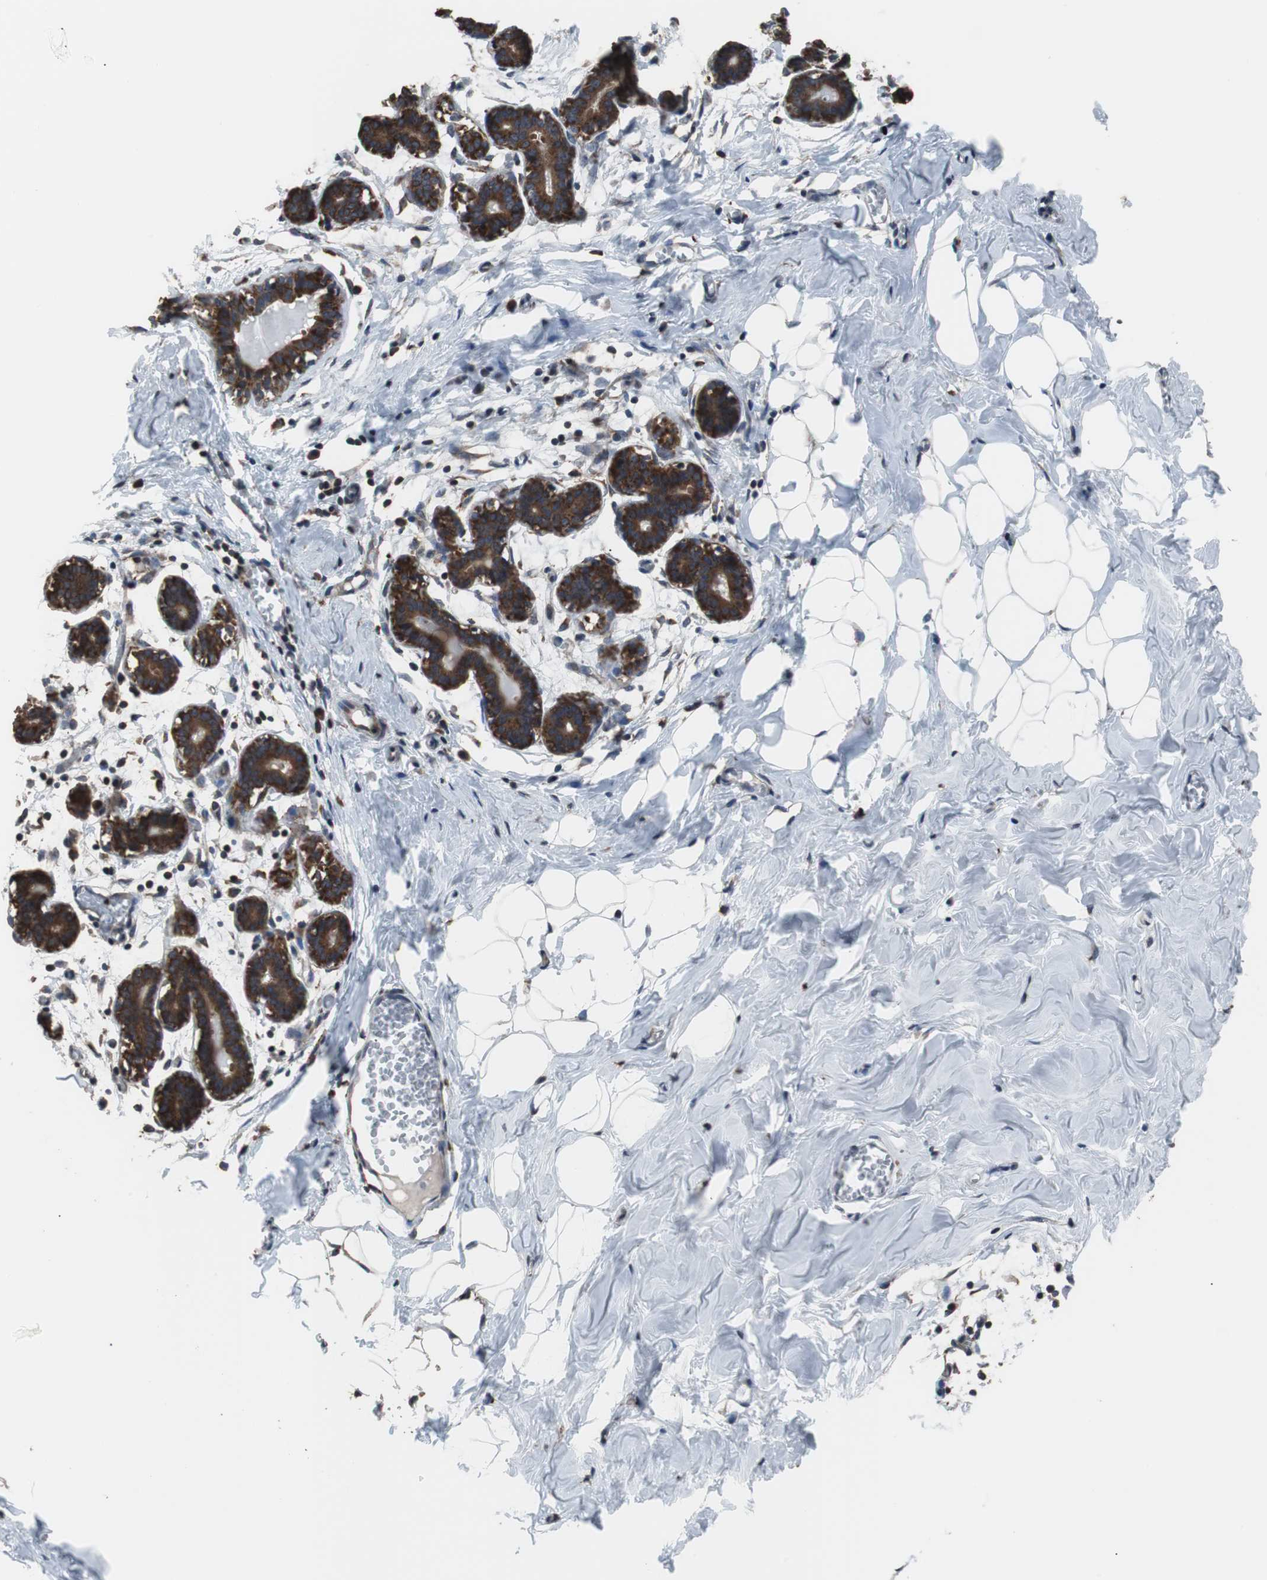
{"staining": {"intensity": "weak", "quantity": "25%-75%", "location": "cytoplasmic/membranous"}, "tissue": "breast", "cell_type": "Adipocytes", "image_type": "normal", "snomed": [{"axis": "morphology", "description": "Normal tissue, NOS"}, {"axis": "topography", "description": "Breast"}], "caption": "Weak cytoplasmic/membranous expression for a protein is present in about 25%-75% of adipocytes of unremarkable breast using immunohistochemistry (IHC).", "gene": "USP10", "patient": {"sex": "female", "age": 27}}